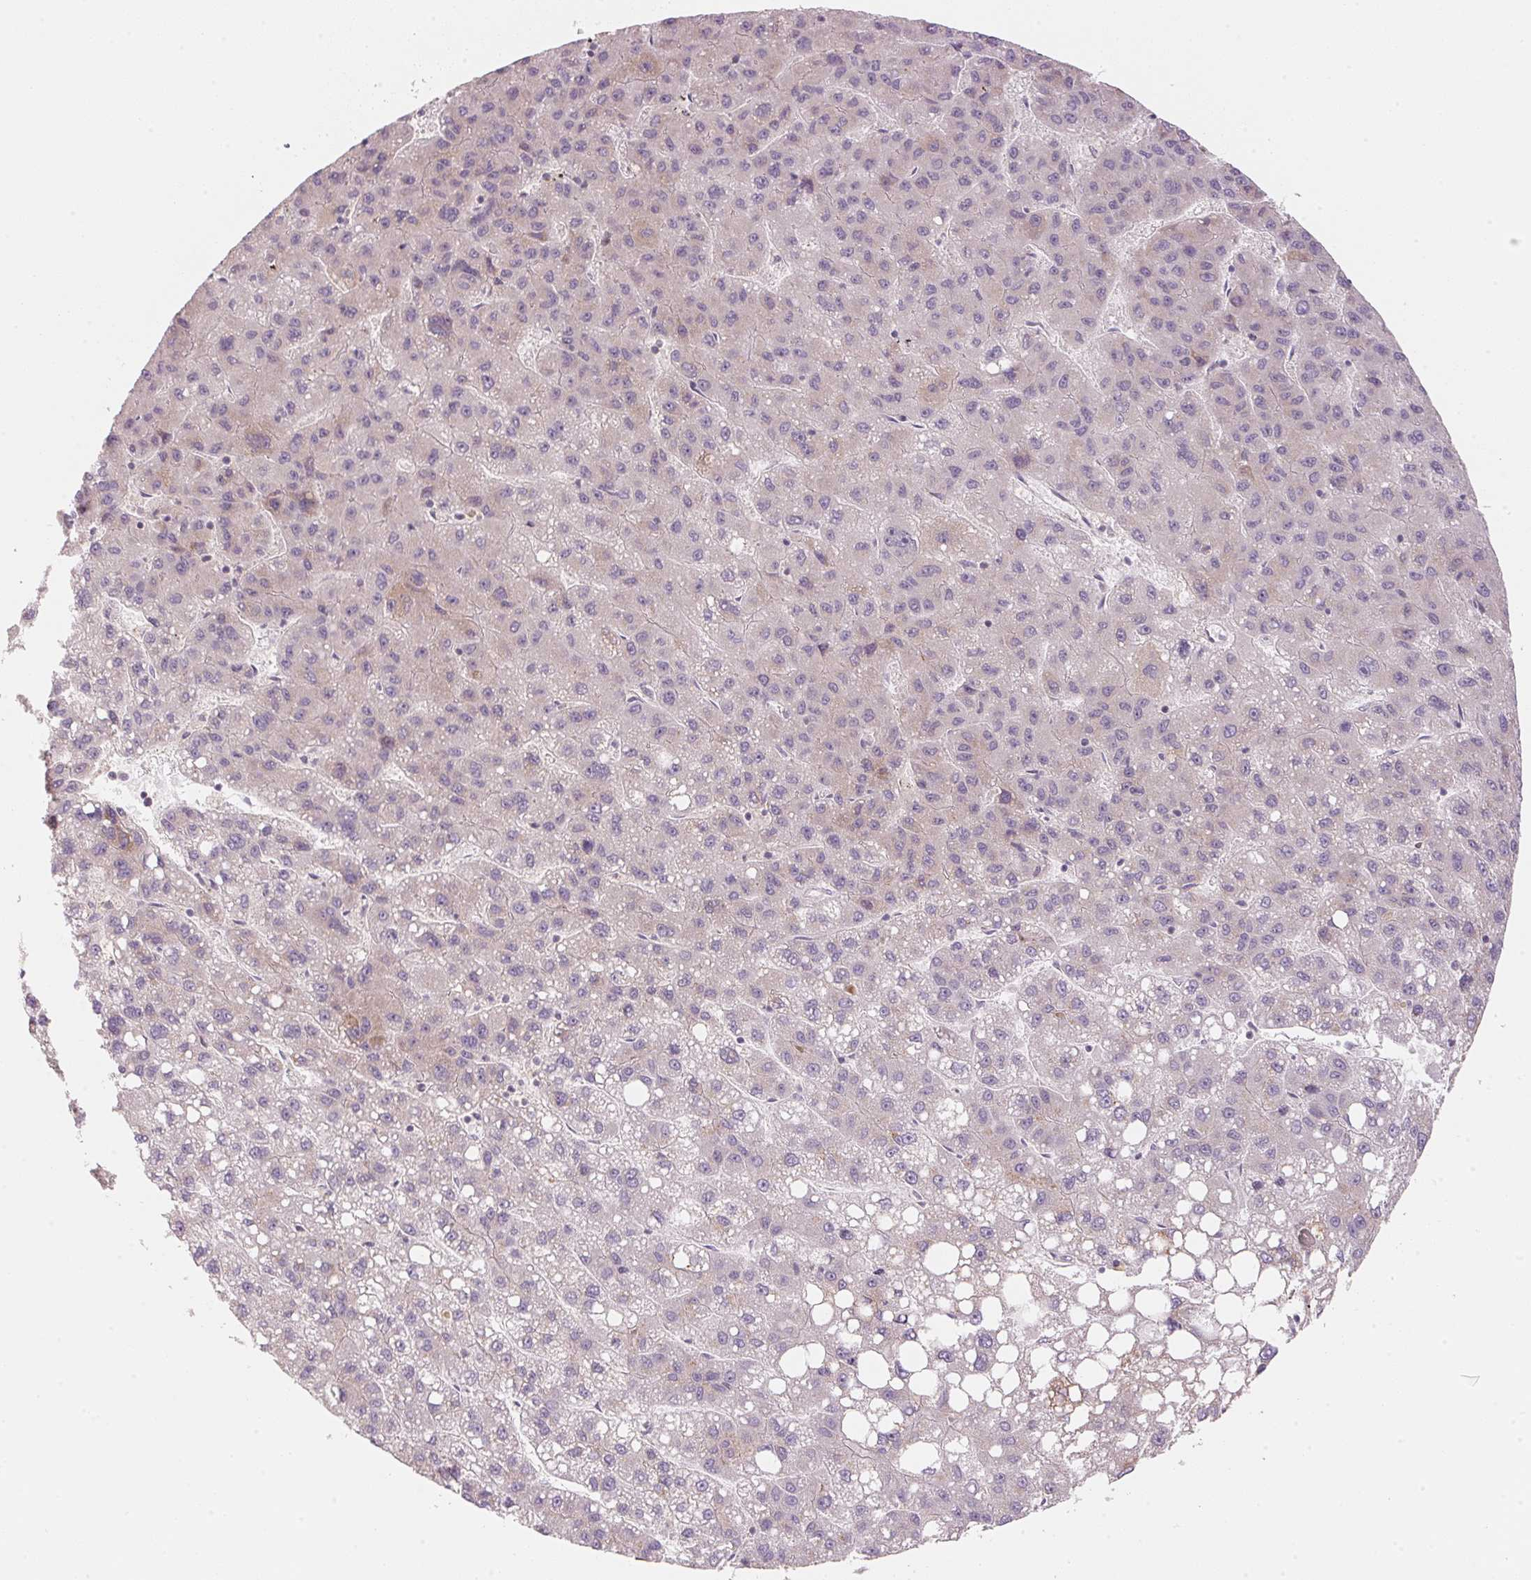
{"staining": {"intensity": "negative", "quantity": "none", "location": "none"}, "tissue": "liver cancer", "cell_type": "Tumor cells", "image_type": "cancer", "snomed": [{"axis": "morphology", "description": "Carcinoma, Hepatocellular, NOS"}, {"axis": "topography", "description": "Liver"}], "caption": "Photomicrograph shows no significant protein expression in tumor cells of liver cancer (hepatocellular carcinoma). (DAB (3,3'-diaminobenzidine) immunohistochemistry (IHC), high magnification).", "gene": "BLOC1S2", "patient": {"sex": "female", "age": 82}}